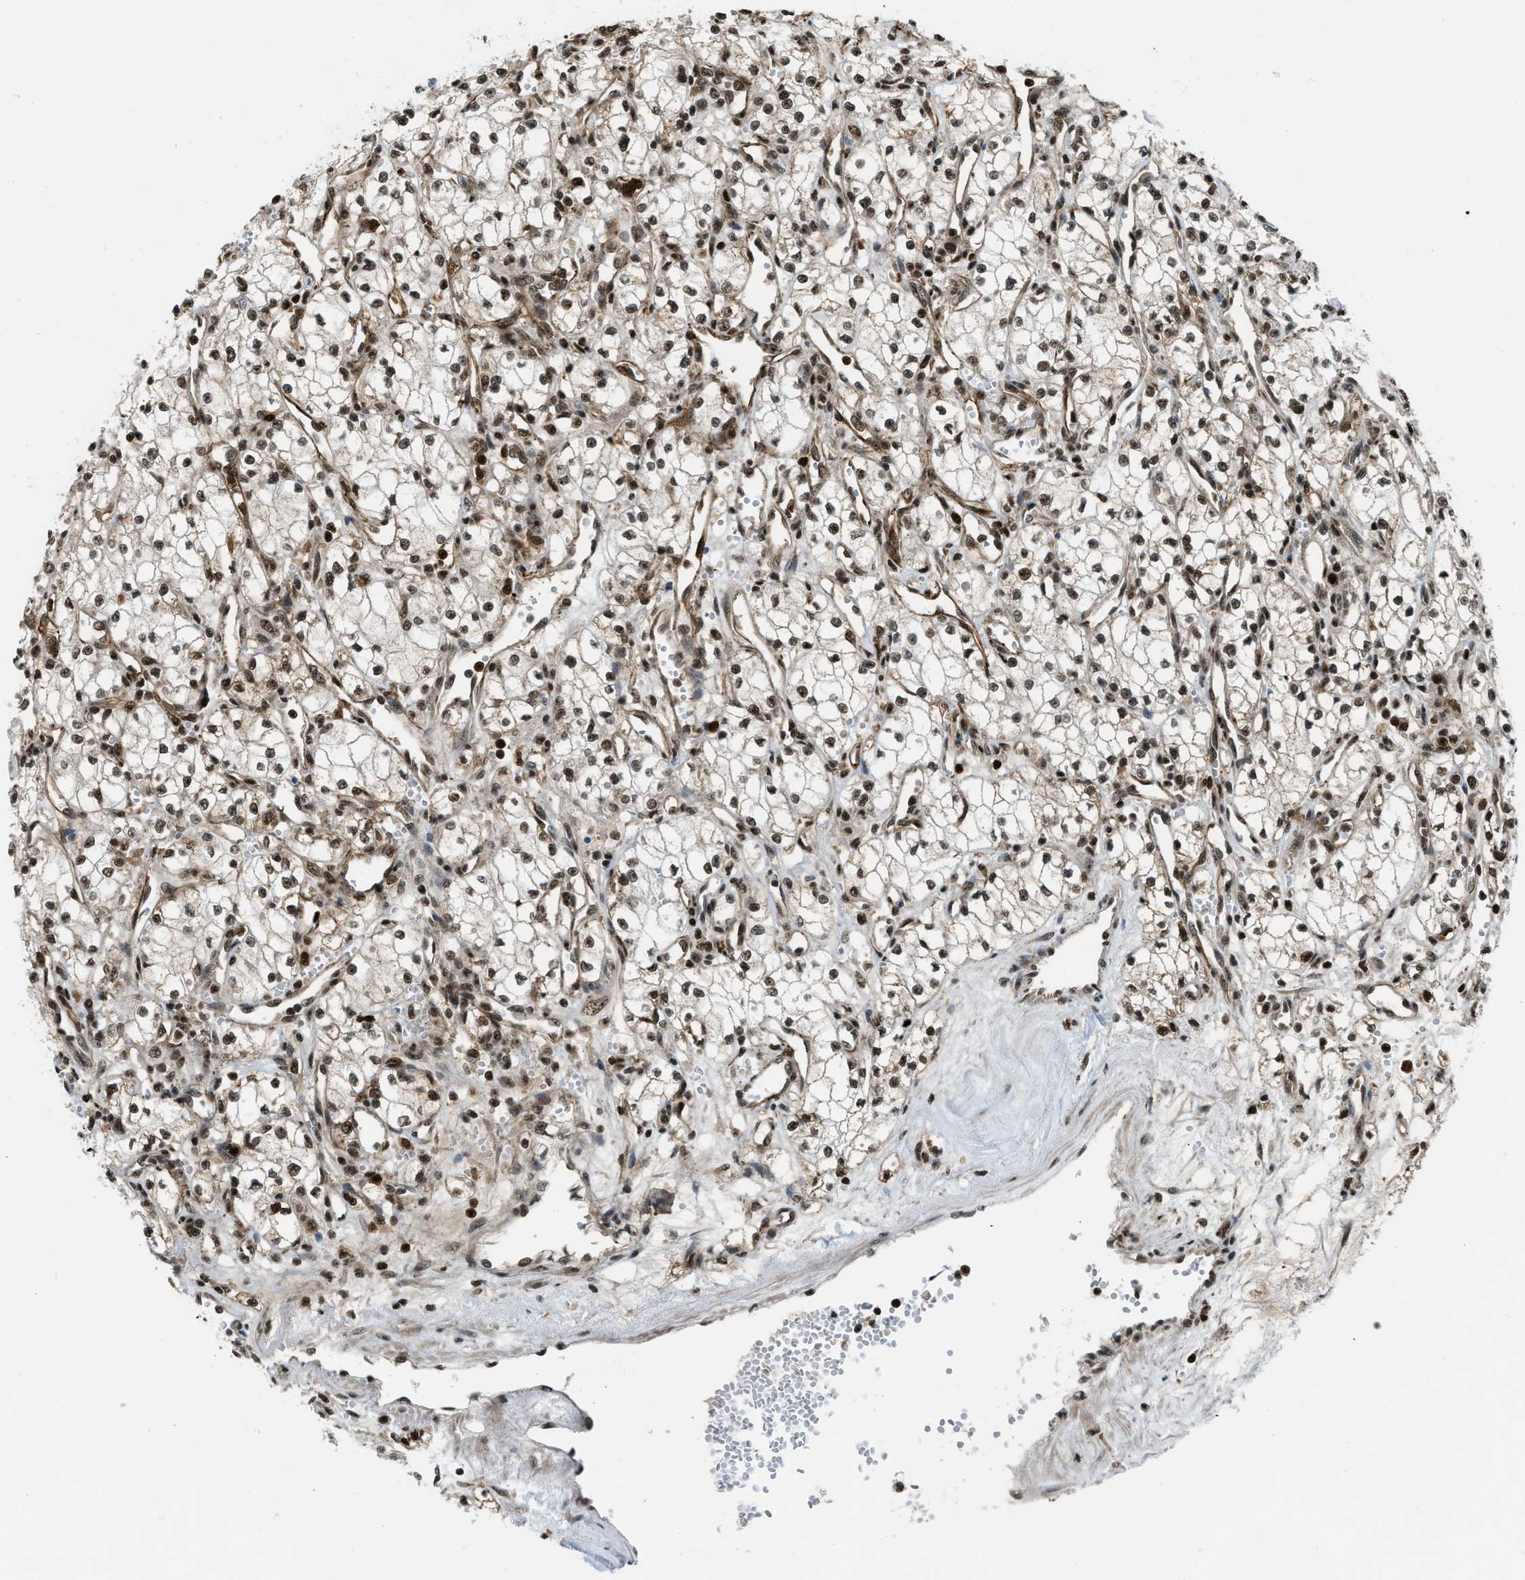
{"staining": {"intensity": "moderate", "quantity": ">75%", "location": "nuclear"}, "tissue": "renal cancer", "cell_type": "Tumor cells", "image_type": "cancer", "snomed": [{"axis": "morphology", "description": "Adenocarcinoma, NOS"}, {"axis": "topography", "description": "Kidney"}], "caption": "An immunohistochemistry histopathology image of tumor tissue is shown. Protein staining in brown labels moderate nuclear positivity in adenocarcinoma (renal) within tumor cells.", "gene": "E2F1", "patient": {"sex": "male", "age": 59}}